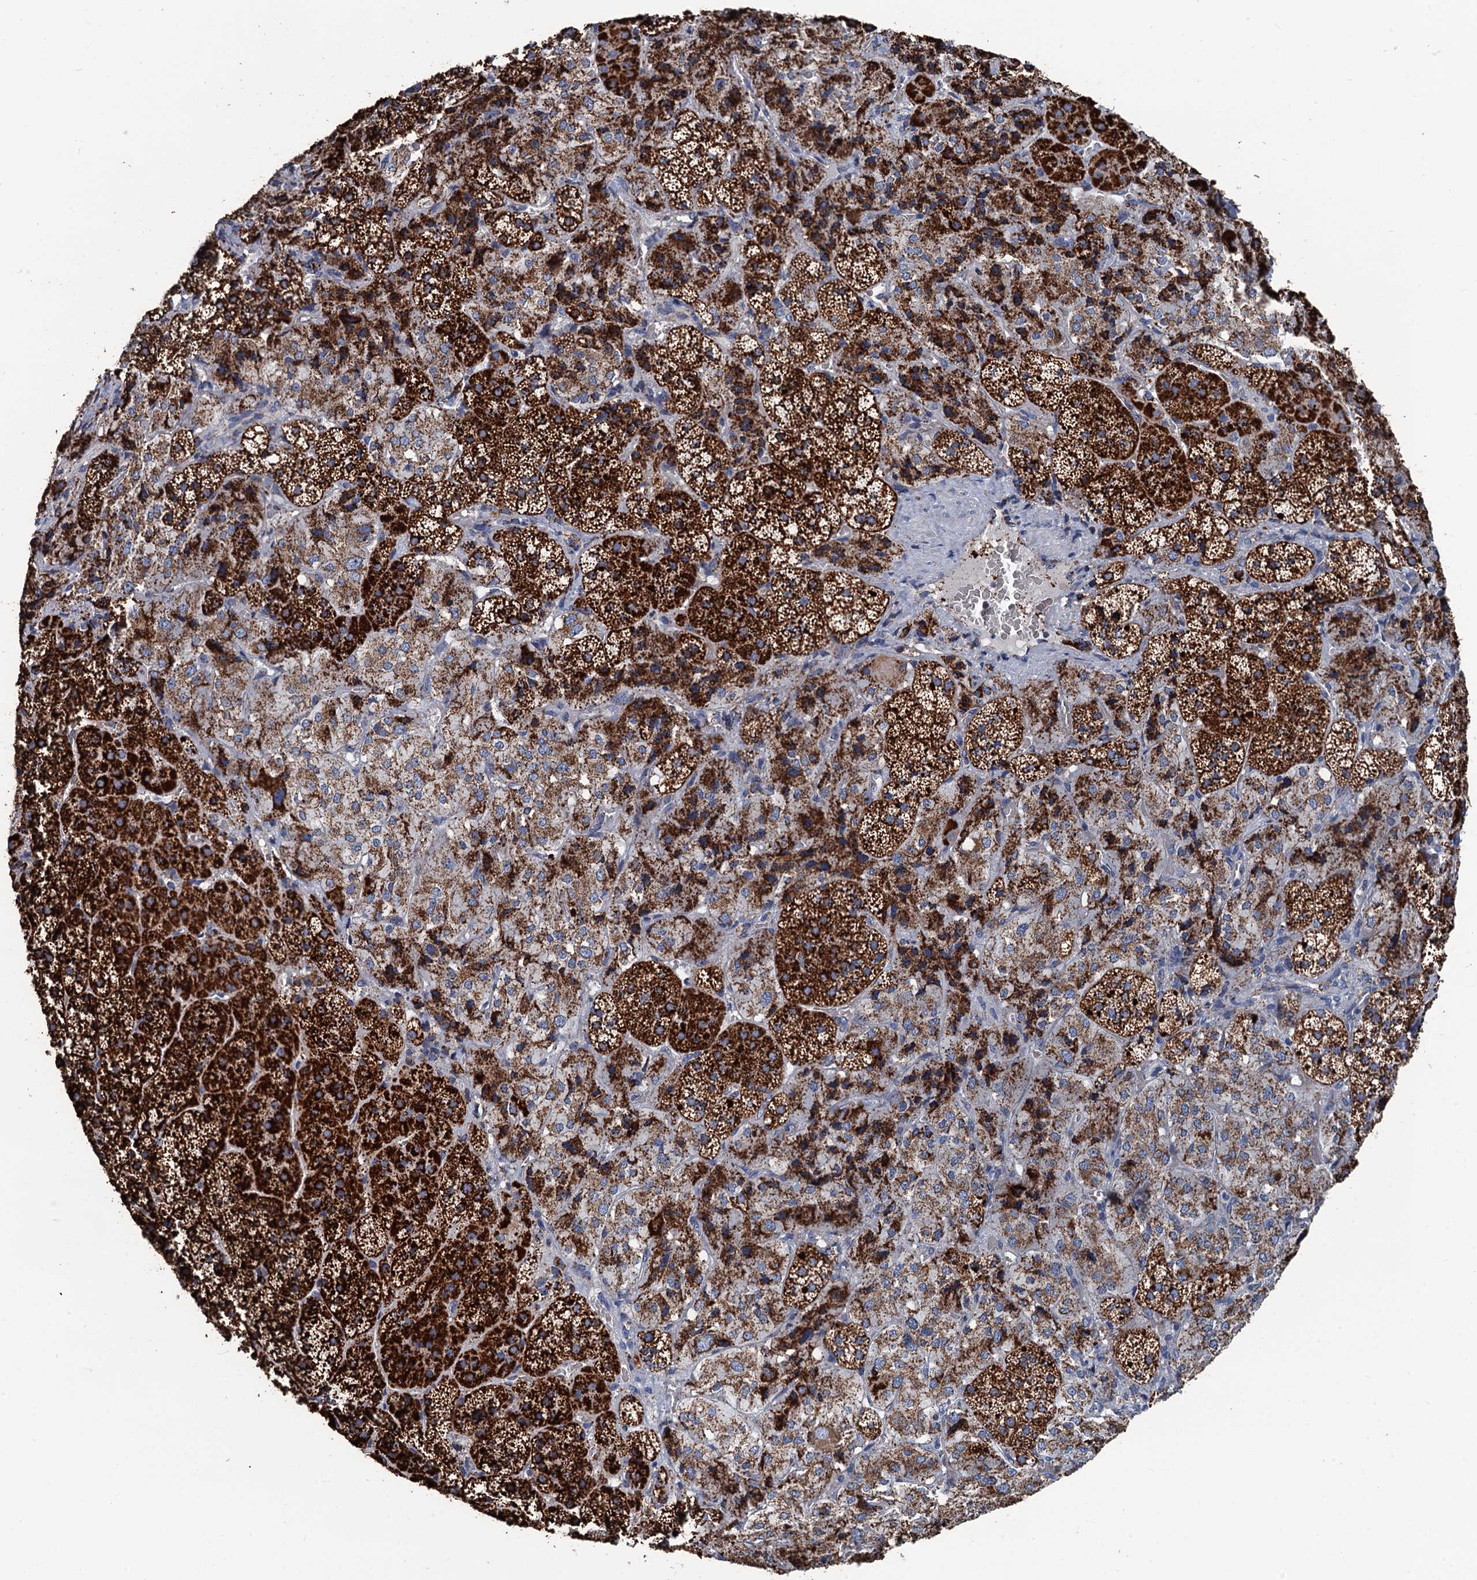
{"staining": {"intensity": "strong", "quantity": ">75%", "location": "cytoplasmic/membranous"}, "tissue": "adrenal gland", "cell_type": "Glandular cells", "image_type": "normal", "snomed": [{"axis": "morphology", "description": "Normal tissue, NOS"}, {"axis": "topography", "description": "Adrenal gland"}], "caption": "Adrenal gland stained for a protein shows strong cytoplasmic/membranous positivity in glandular cells. (DAB IHC, brown staining for protein, blue staining for nuclei).", "gene": "IVD", "patient": {"sex": "female", "age": 44}}